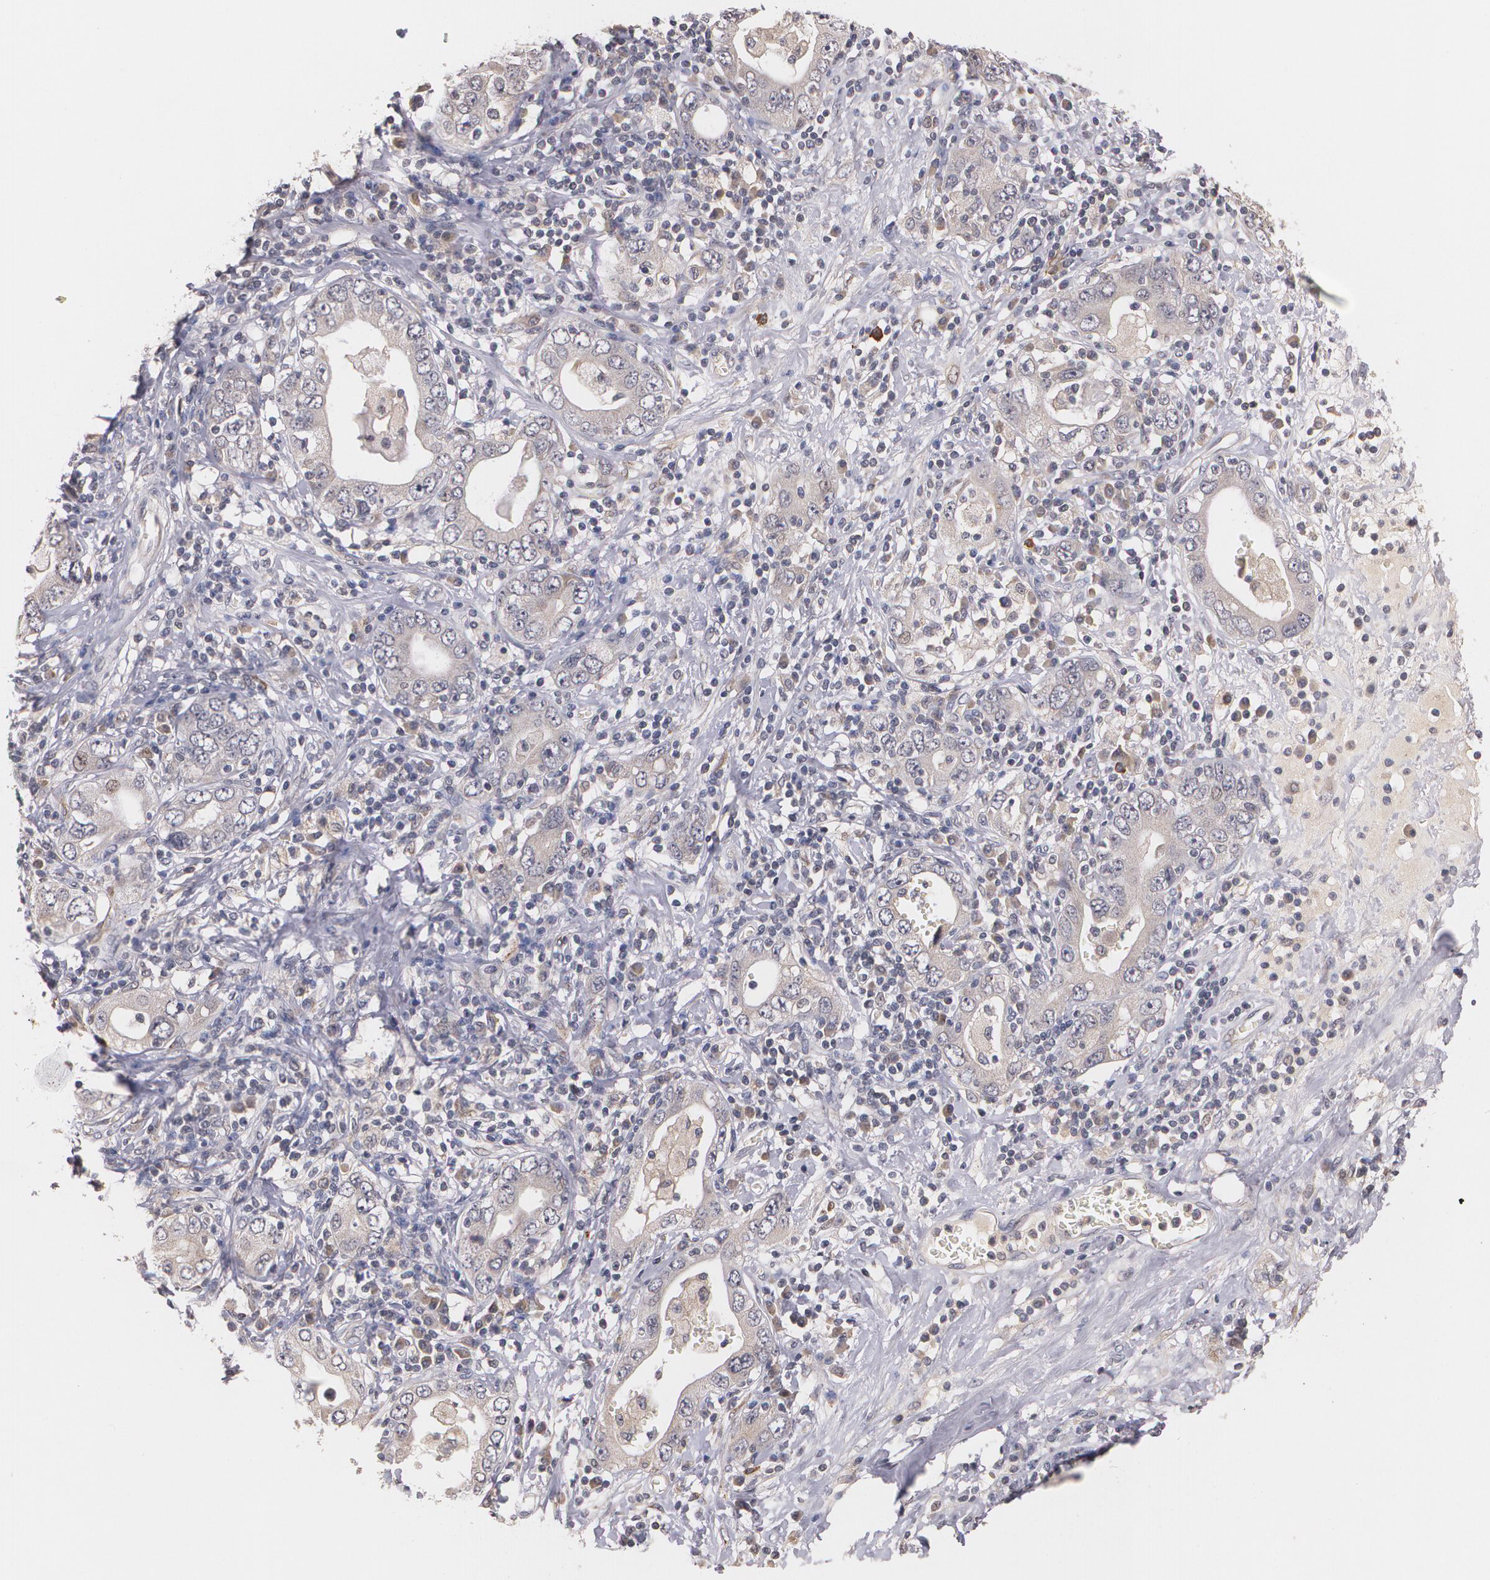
{"staining": {"intensity": "weak", "quantity": "<25%", "location": "cytoplasmic/membranous"}, "tissue": "stomach cancer", "cell_type": "Tumor cells", "image_type": "cancer", "snomed": [{"axis": "morphology", "description": "Adenocarcinoma, NOS"}, {"axis": "topography", "description": "Stomach, lower"}], "caption": "DAB (3,3'-diaminobenzidine) immunohistochemical staining of stomach cancer (adenocarcinoma) exhibits no significant positivity in tumor cells.", "gene": "IFNGR2", "patient": {"sex": "female", "age": 93}}